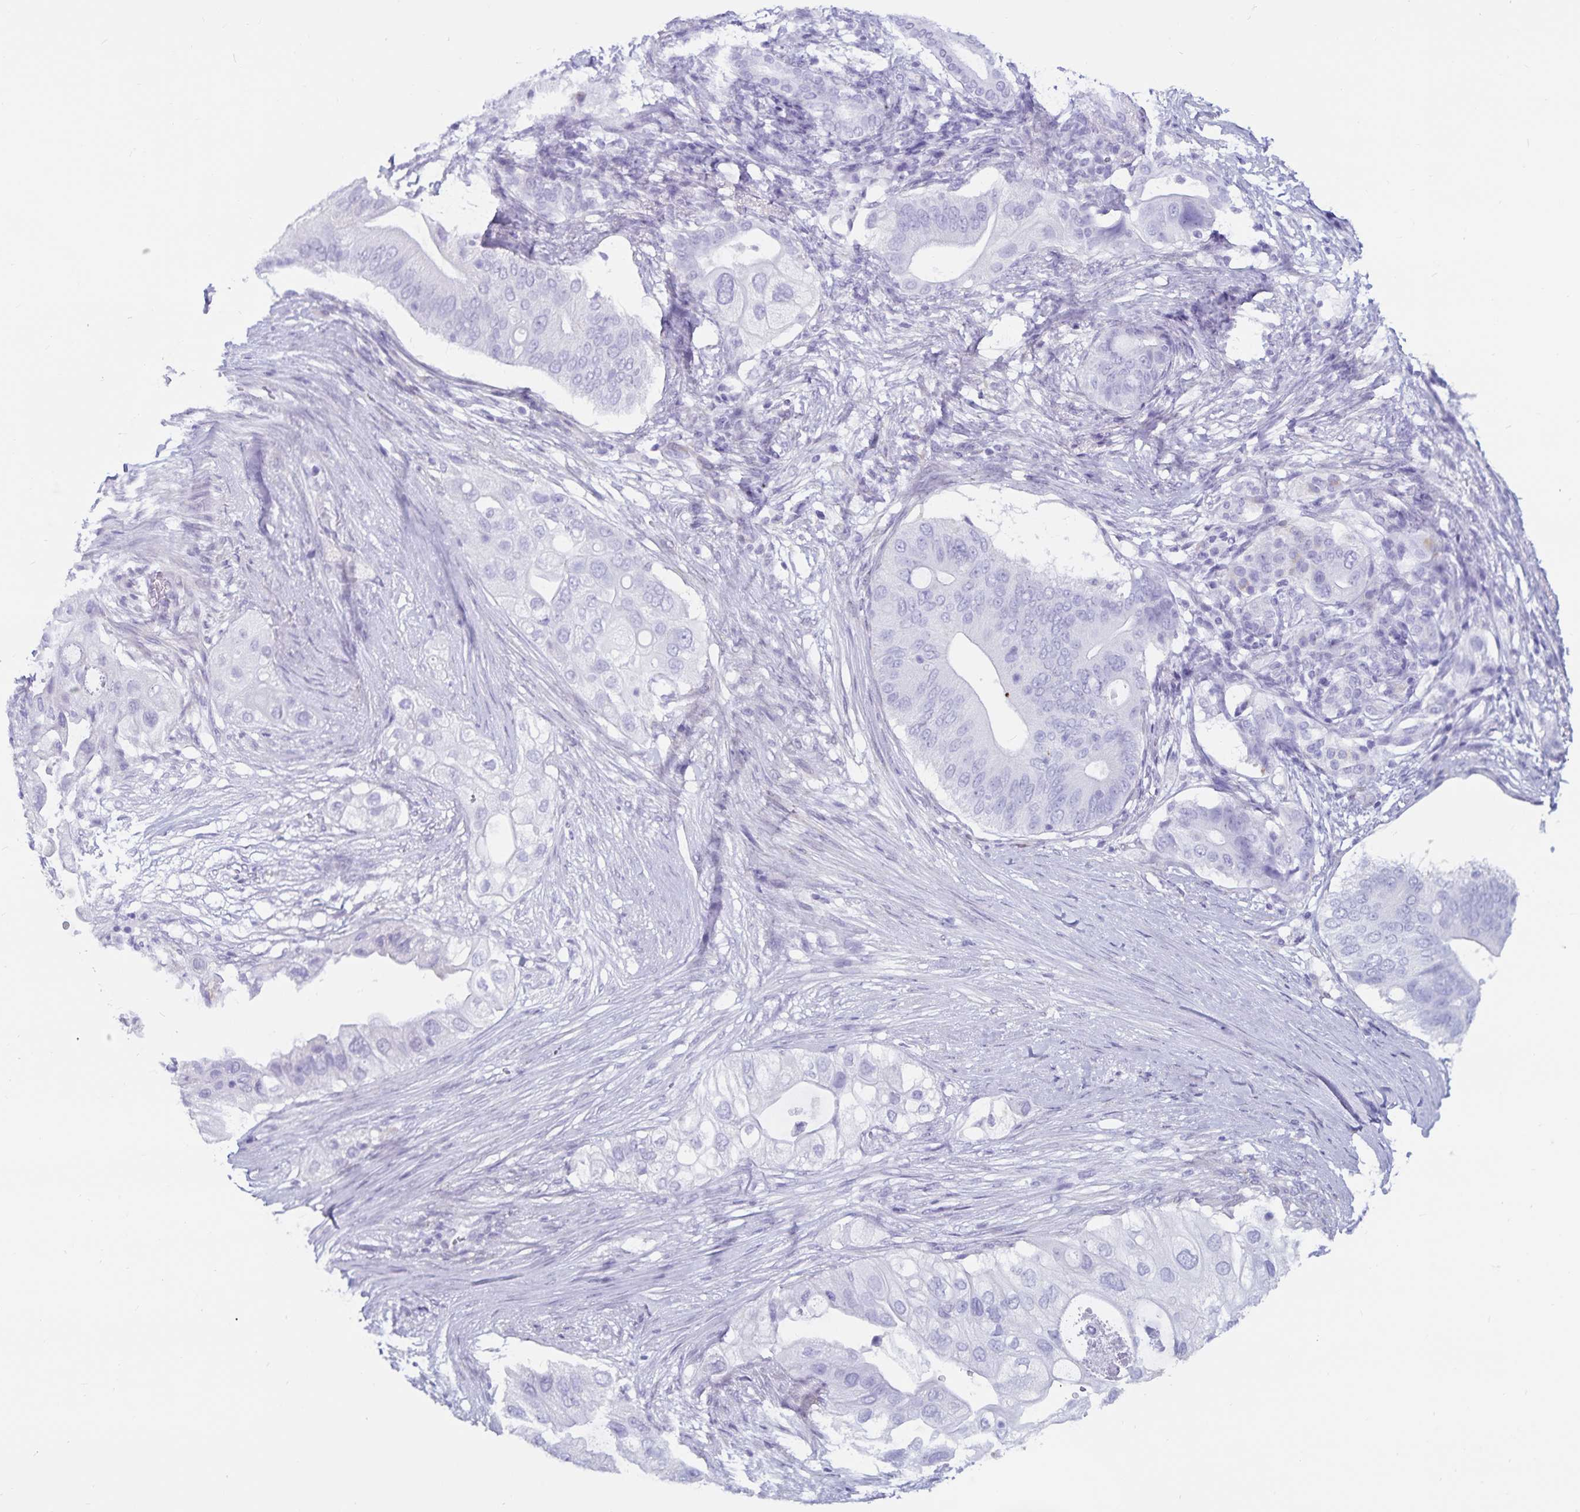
{"staining": {"intensity": "negative", "quantity": "none", "location": "none"}, "tissue": "pancreatic cancer", "cell_type": "Tumor cells", "image_type": "cancer", "snomed": [{"axis": "morphology", "description": "Adenocarcinoma, NOS"}, {"axis": "topography", "description": "Pancreas"}], "caption": "Tumor cells are negative for protein expression in human pancreatic cancer.", "gene": "GPR137", "patient": {"sex": "female", "age": 72}}